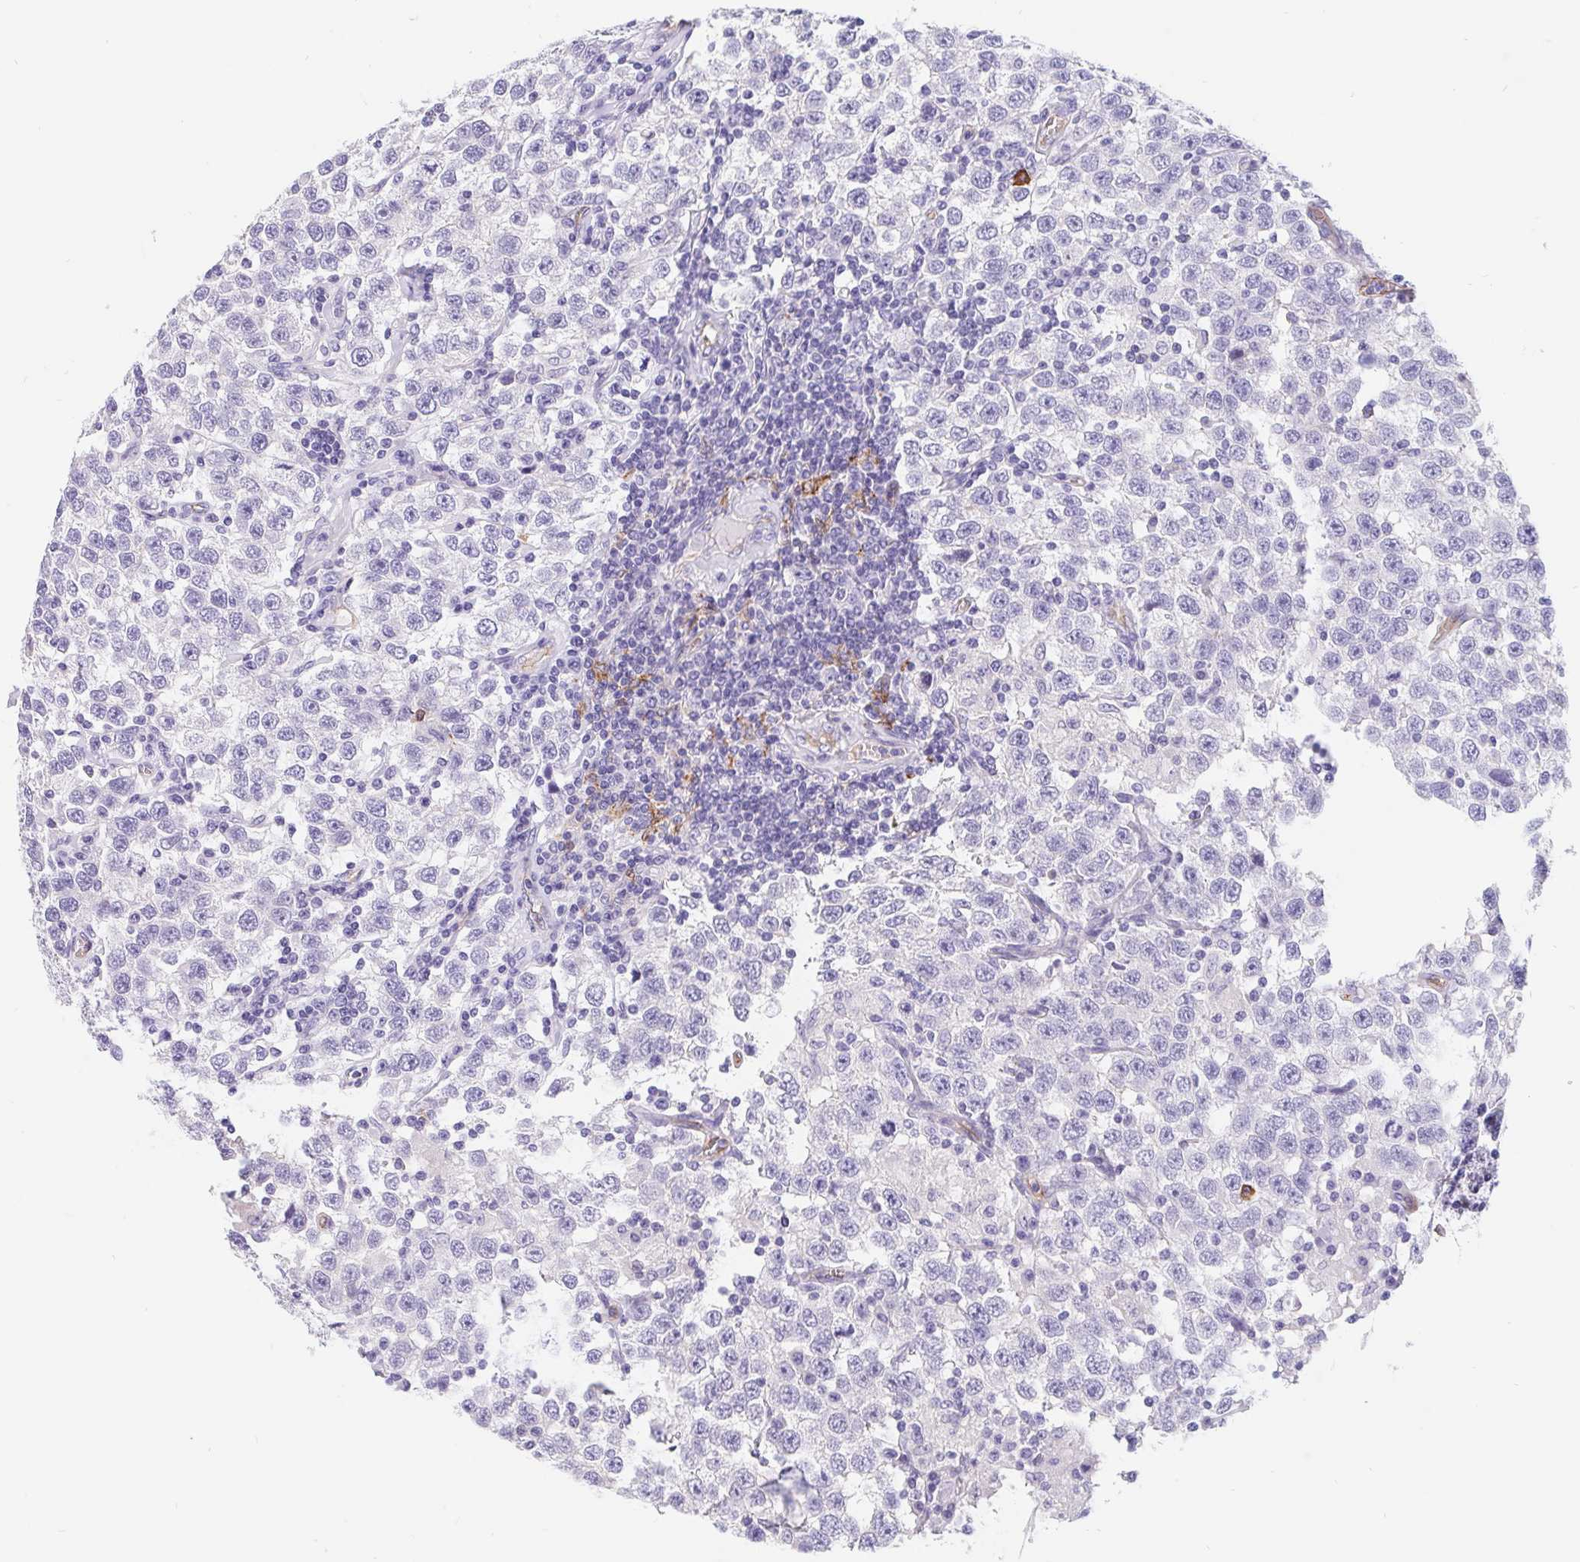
{"staining": {"intensity": "negative", "quantity": "none", "location": "none"}, "tissue": "testis cancer", "cell_type": "Tumor cells", "image_type": "cancer", "snomed": [{"axis": "morphology", "description": "Seminoma, NOS"}, {"axis": "topography", "description": "Testis"}], "caption": "Tumor cells are negative for brown protein staining in testis cancer.", "gene": "LIMCH1", "patient": {"sex": "male", "age": 41}}